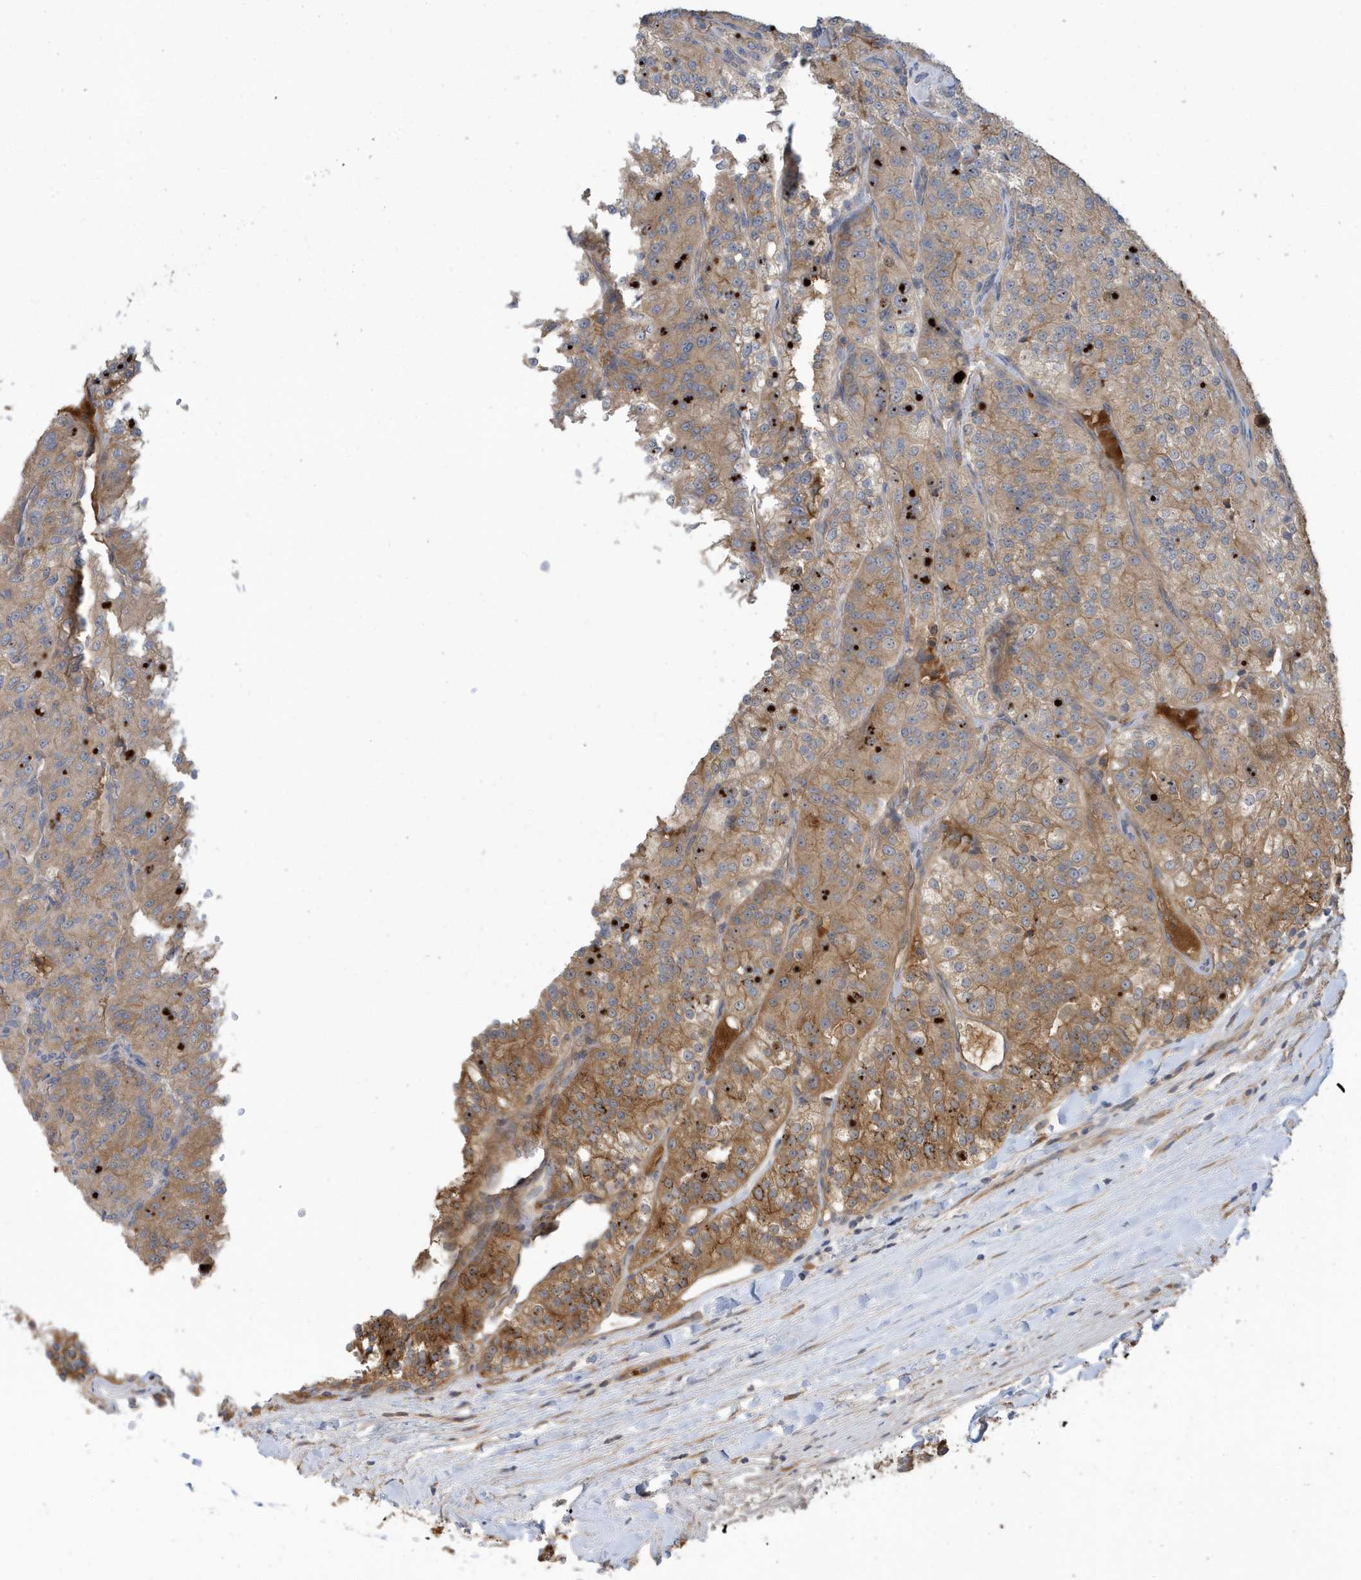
{"staining": {"intensity": "moderate", "quantity": "25%-75%", "location": "cytoplasmic/membranous"}, "tissue": "renal cancer", "cell_type": "Tumor cells", "image_type": "cancer", "snomed": [{"axis": "morphology", "description": "Adenocarcinoma, NOS"}, {"axis": "topography", "description": "Kidney"}], "caption": "This photomicrograph exhibits immunohistochemistry staining of renal cancer, with medium moderate cytoplasmic/membranous expression in about 25%-75% of tumor cells.", "gene": "LAPTM4A", "patient": {"sex": "female", "age": 63}}